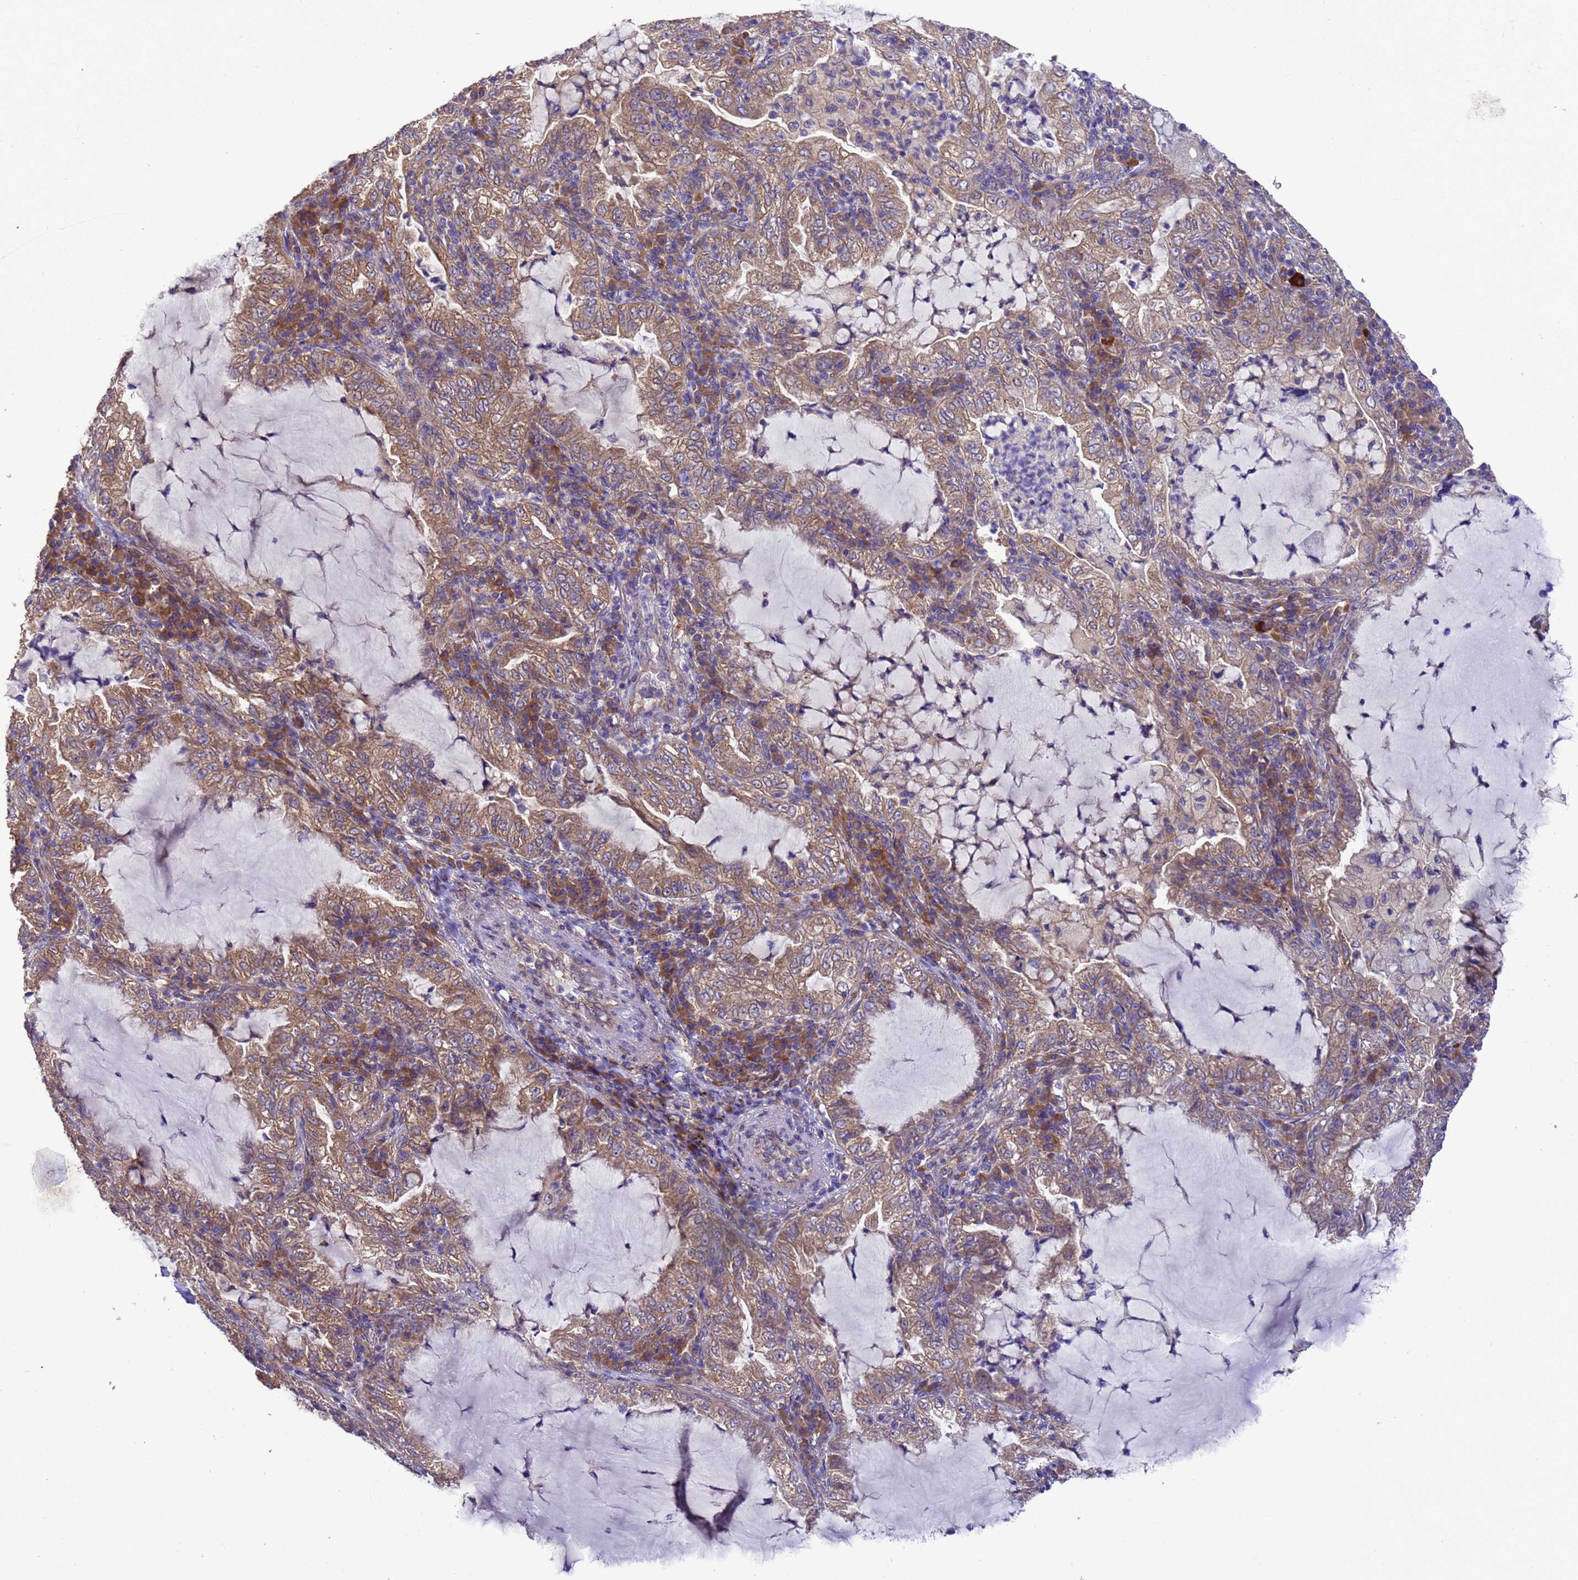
{"staining": {"intensity": "moderate", "quantity": ">75%", "location": "cytoplasmic/membranous"}, "tissue": "lung cancer", "cell_type": "Tumor cells", "image_type": "cancer", "snomed": [{"axis": "morphology", "description": "Adenocarcinoma, NOS"}, {"axis": "topography", "description": "Lung"}], "caption": "A photomicrograph showing moderate cytoplasmic/membranous expression in about >75% of tumor cells in adenocarcinoma (lung), as visualized by brown immunohistochemical staining.", "gene": "ARHGAP12", "patient": {"sex": "female", "age": 73}}